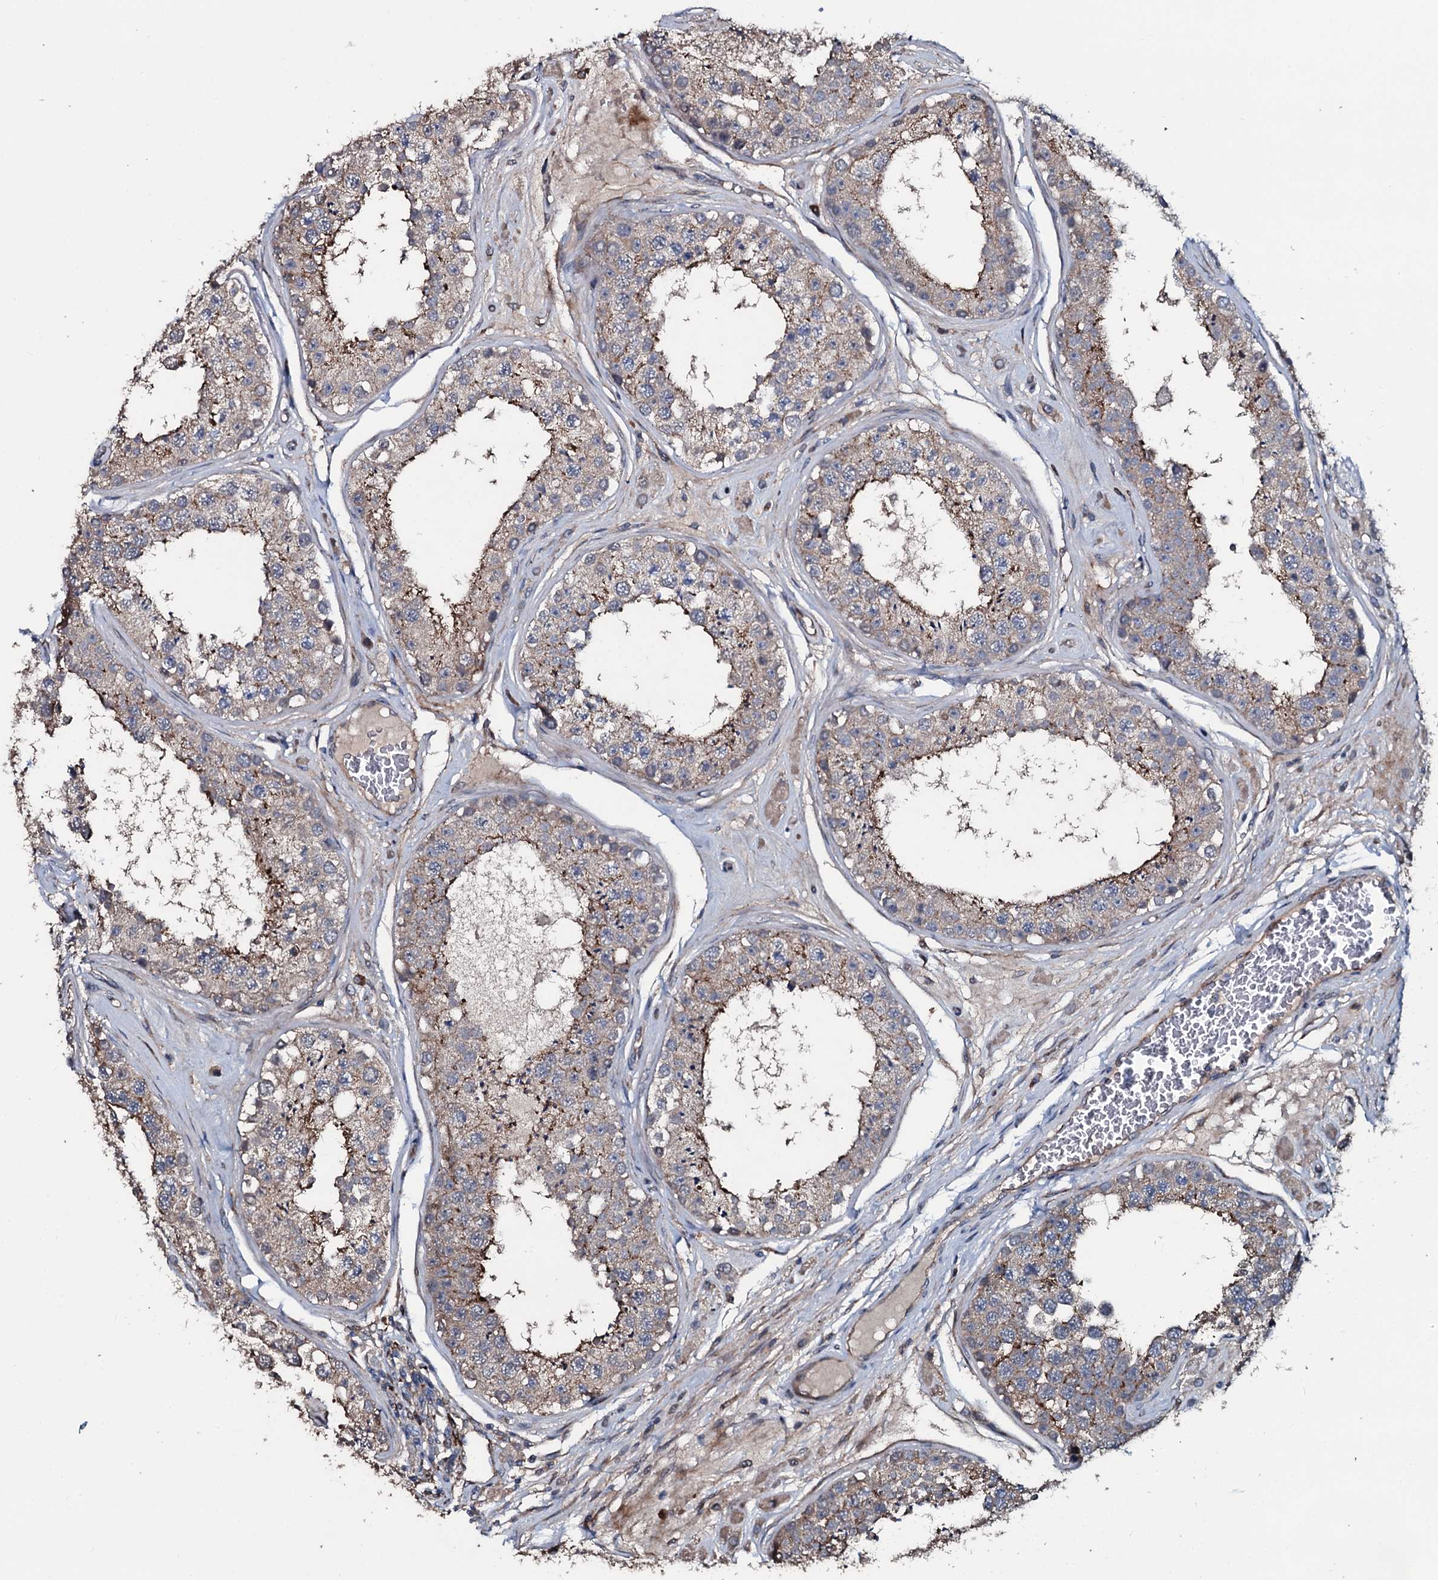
{"staining": {"intensity": "weak", "quantity": "25%-75%", "location": "cytoplasmic/membranous"}, "tissue": "testis", "cell_type": "Cells in seminiferous ducts", "image_type": "normal", "snomed": [{"axis": "morphology", "description": "Normal tissue, NOS"}, {"axis": "topography", "description": "Testis"}], "caption": "Immunohistochemistry micrograph of benign human testis stained for a protein (brown), which shows low levels of weak cytoplasmic/membranous staining in approximately 25%-75% of cells in seminiferous ducts.", "gene": "IL12B", "patient": {"sex": "male", "age": 25}}